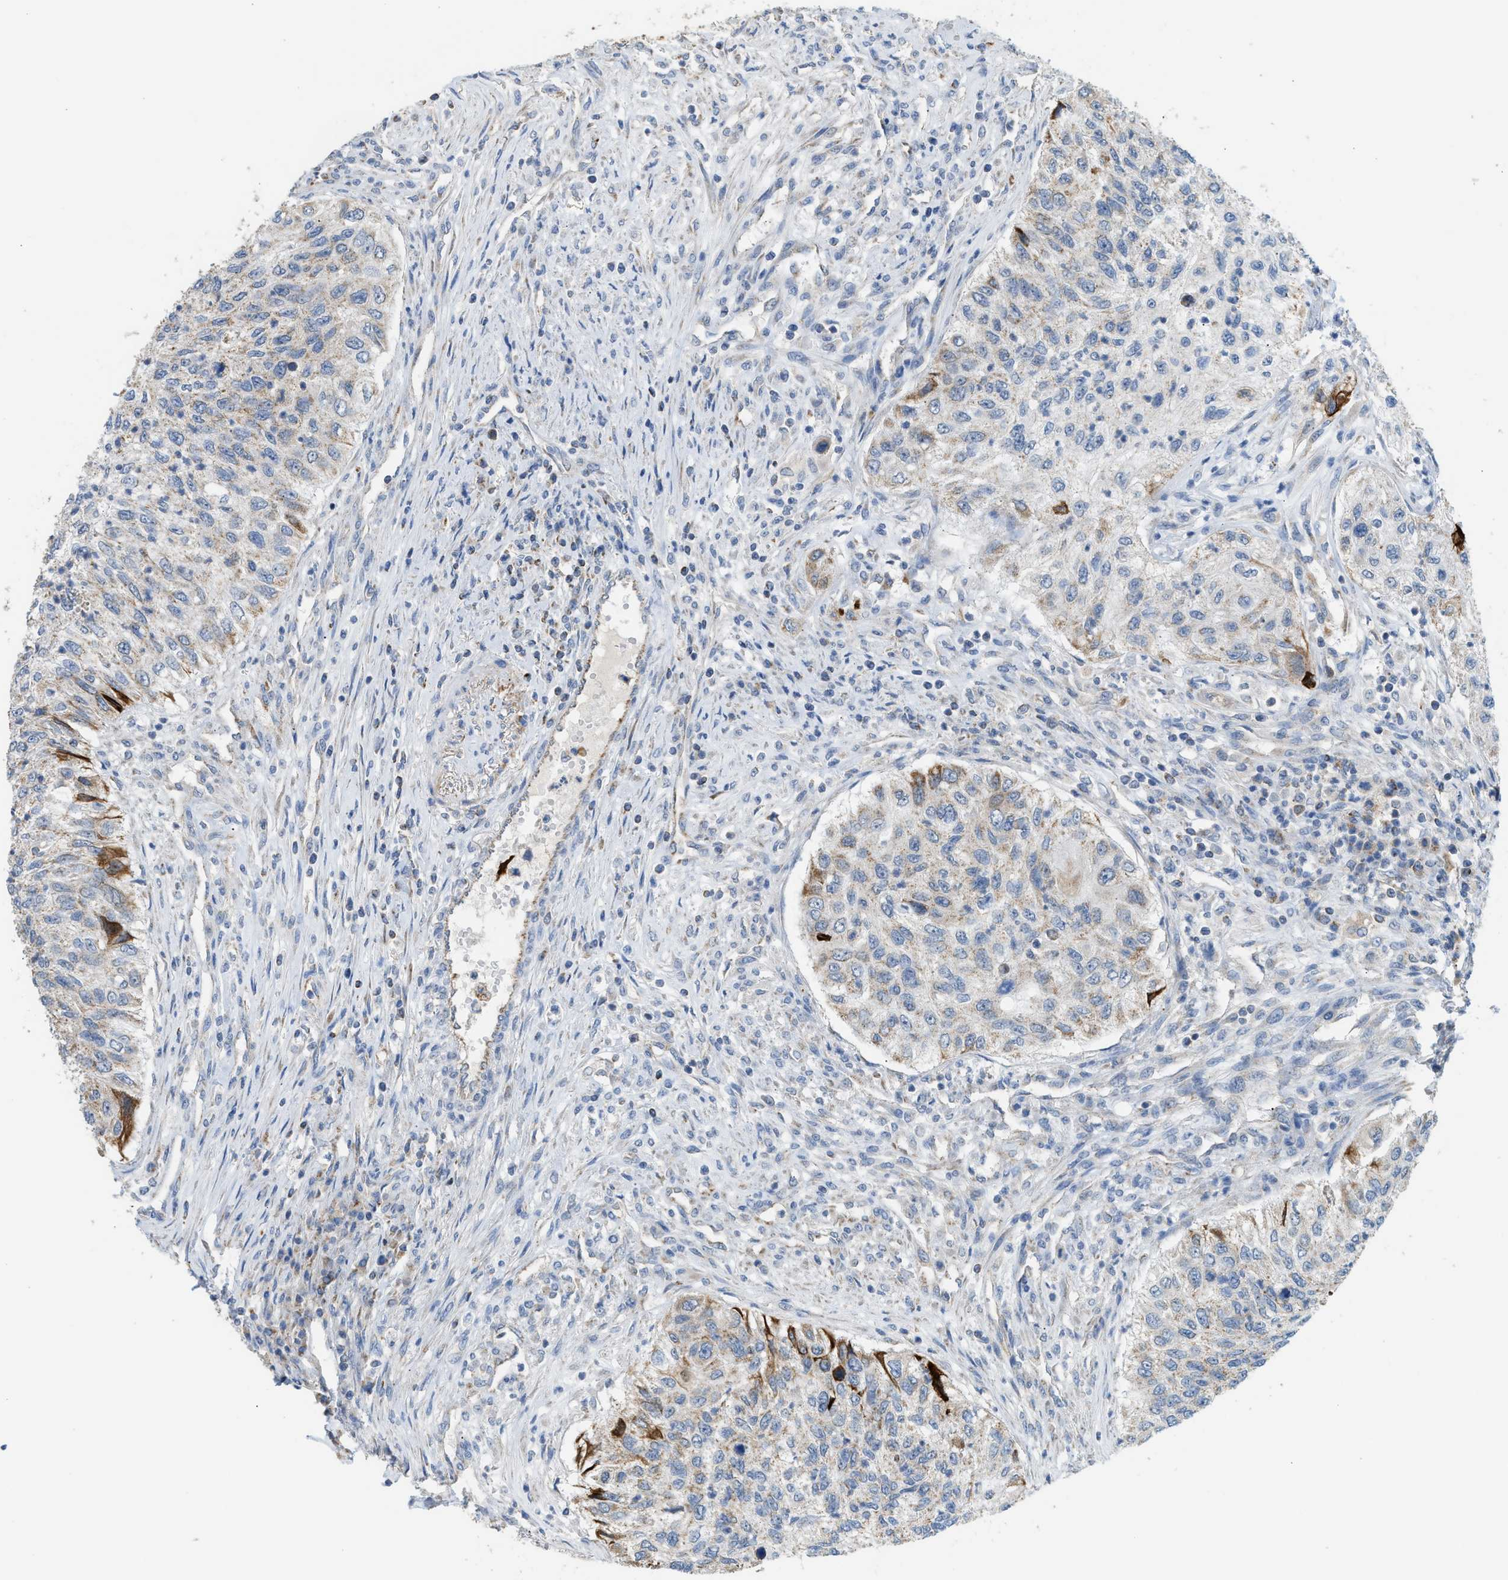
{"staining": {"intensity": "strong", "quantity": "<25%", "location": "cytoplasmic/membranous"}, "tissue": "urothelial cancer", "cell_type": "Tumor cells", "image_type": "cancer", "snomed": [{"axis": "morphology", "description": "Urothelial carcinoma, High grade"}, {"axis": "topography", "description": "Urinary bladder"}], "caption": "The immunohistochemical stain shows strong cytoplasmic/membranous staining in tumor cells of urothelial cancer tissue. Using DAB (3,3'-diaminobenzidine) (brown) and hematoxylin (blue) stains, captured at high magnification using brightfield microscopy.", "gene": "GOT2", "patient": {"sex": "female", "age": 60}}